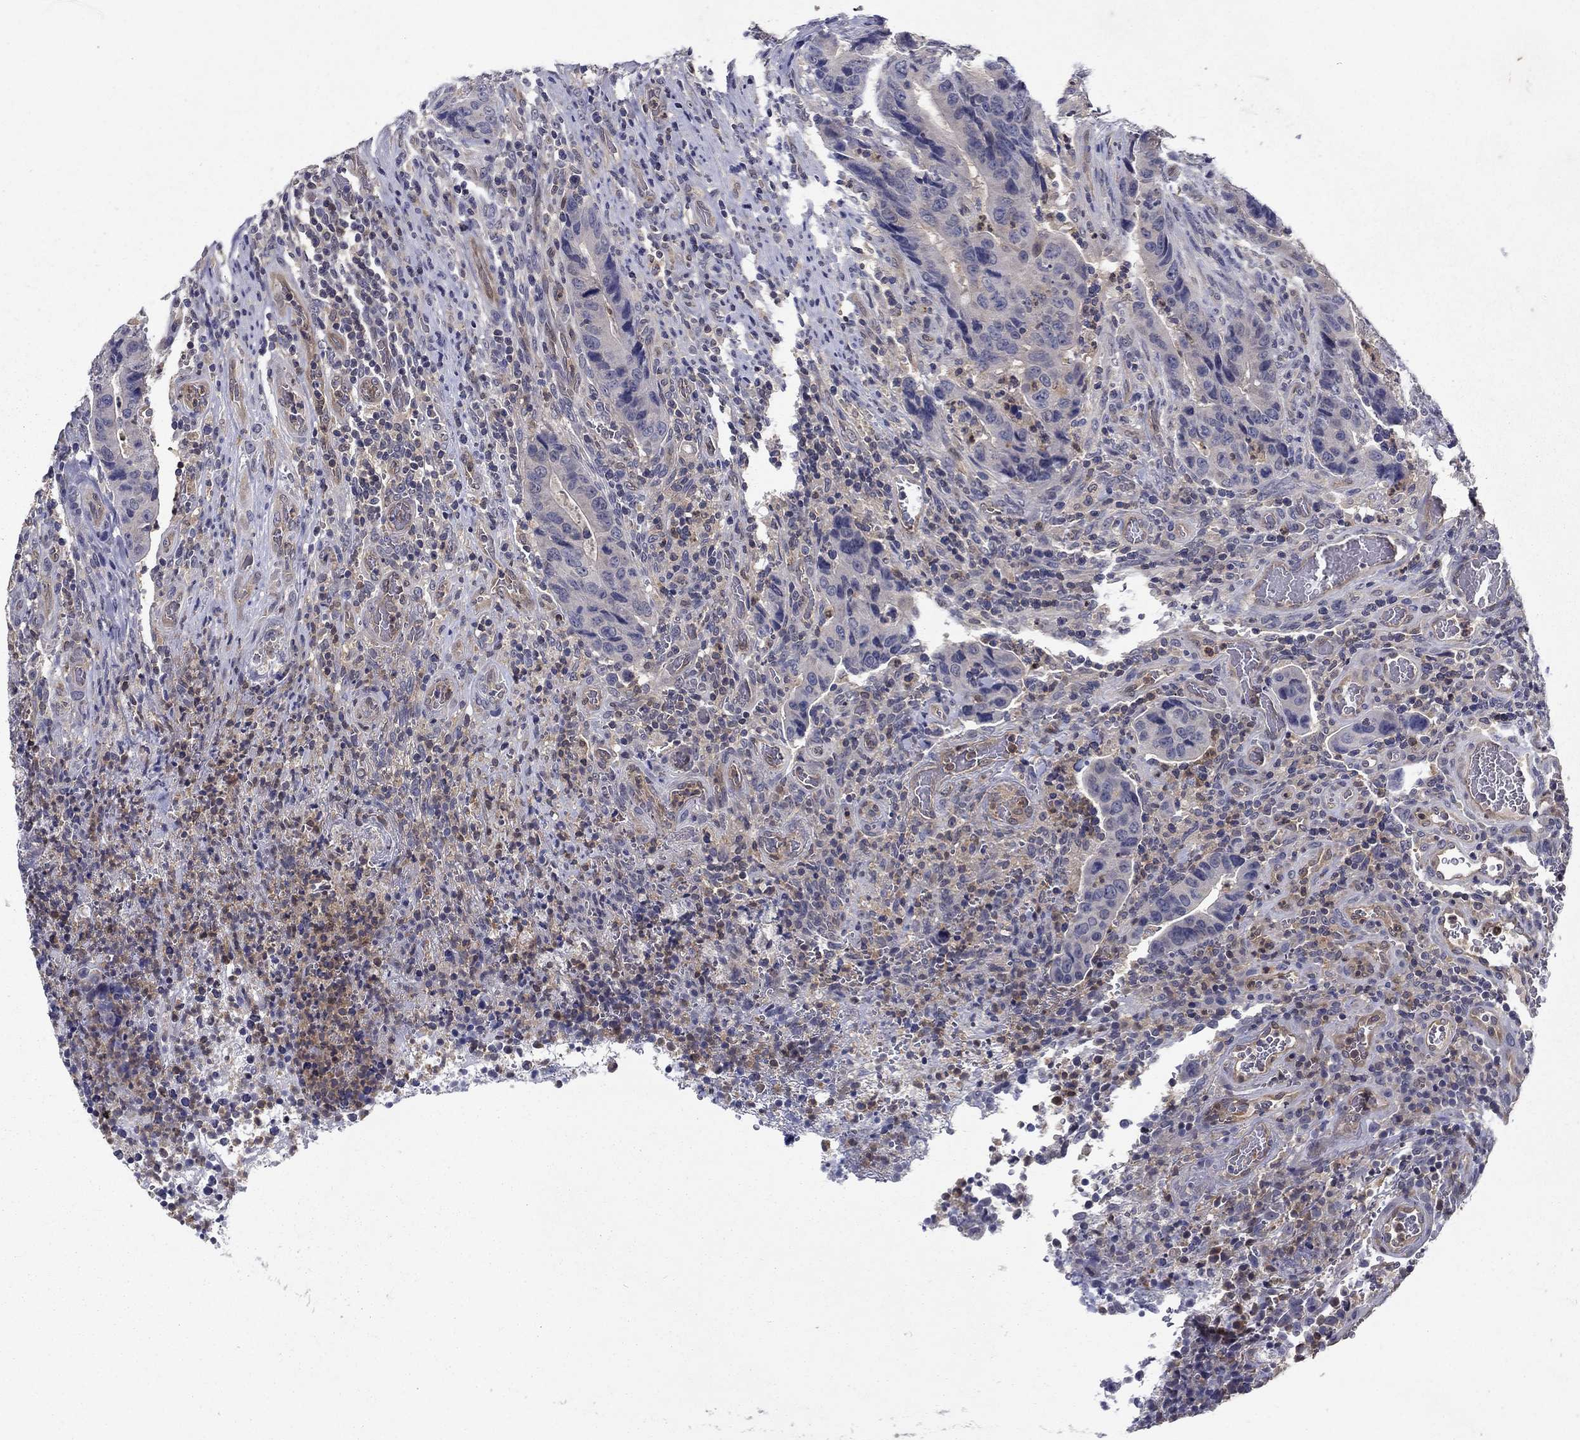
{"staining": {"intensity": "negative", "quantity": "none", "location": "none"}, "tissue": "colorectal cancer", "cell_type": "Tumor cells", "image_type": "cancer", "snomed": [{"axis": "morphology", "description": "Adenocarcinoma, NOS"}, {"axis": "topography", "description": "Colon"}], "caption": "Tumor cells are negative for brown protein staining in colorectal adenocarcinoma.", "gene": "GLTP", "patient": {"sex": "female", "age": 56}}